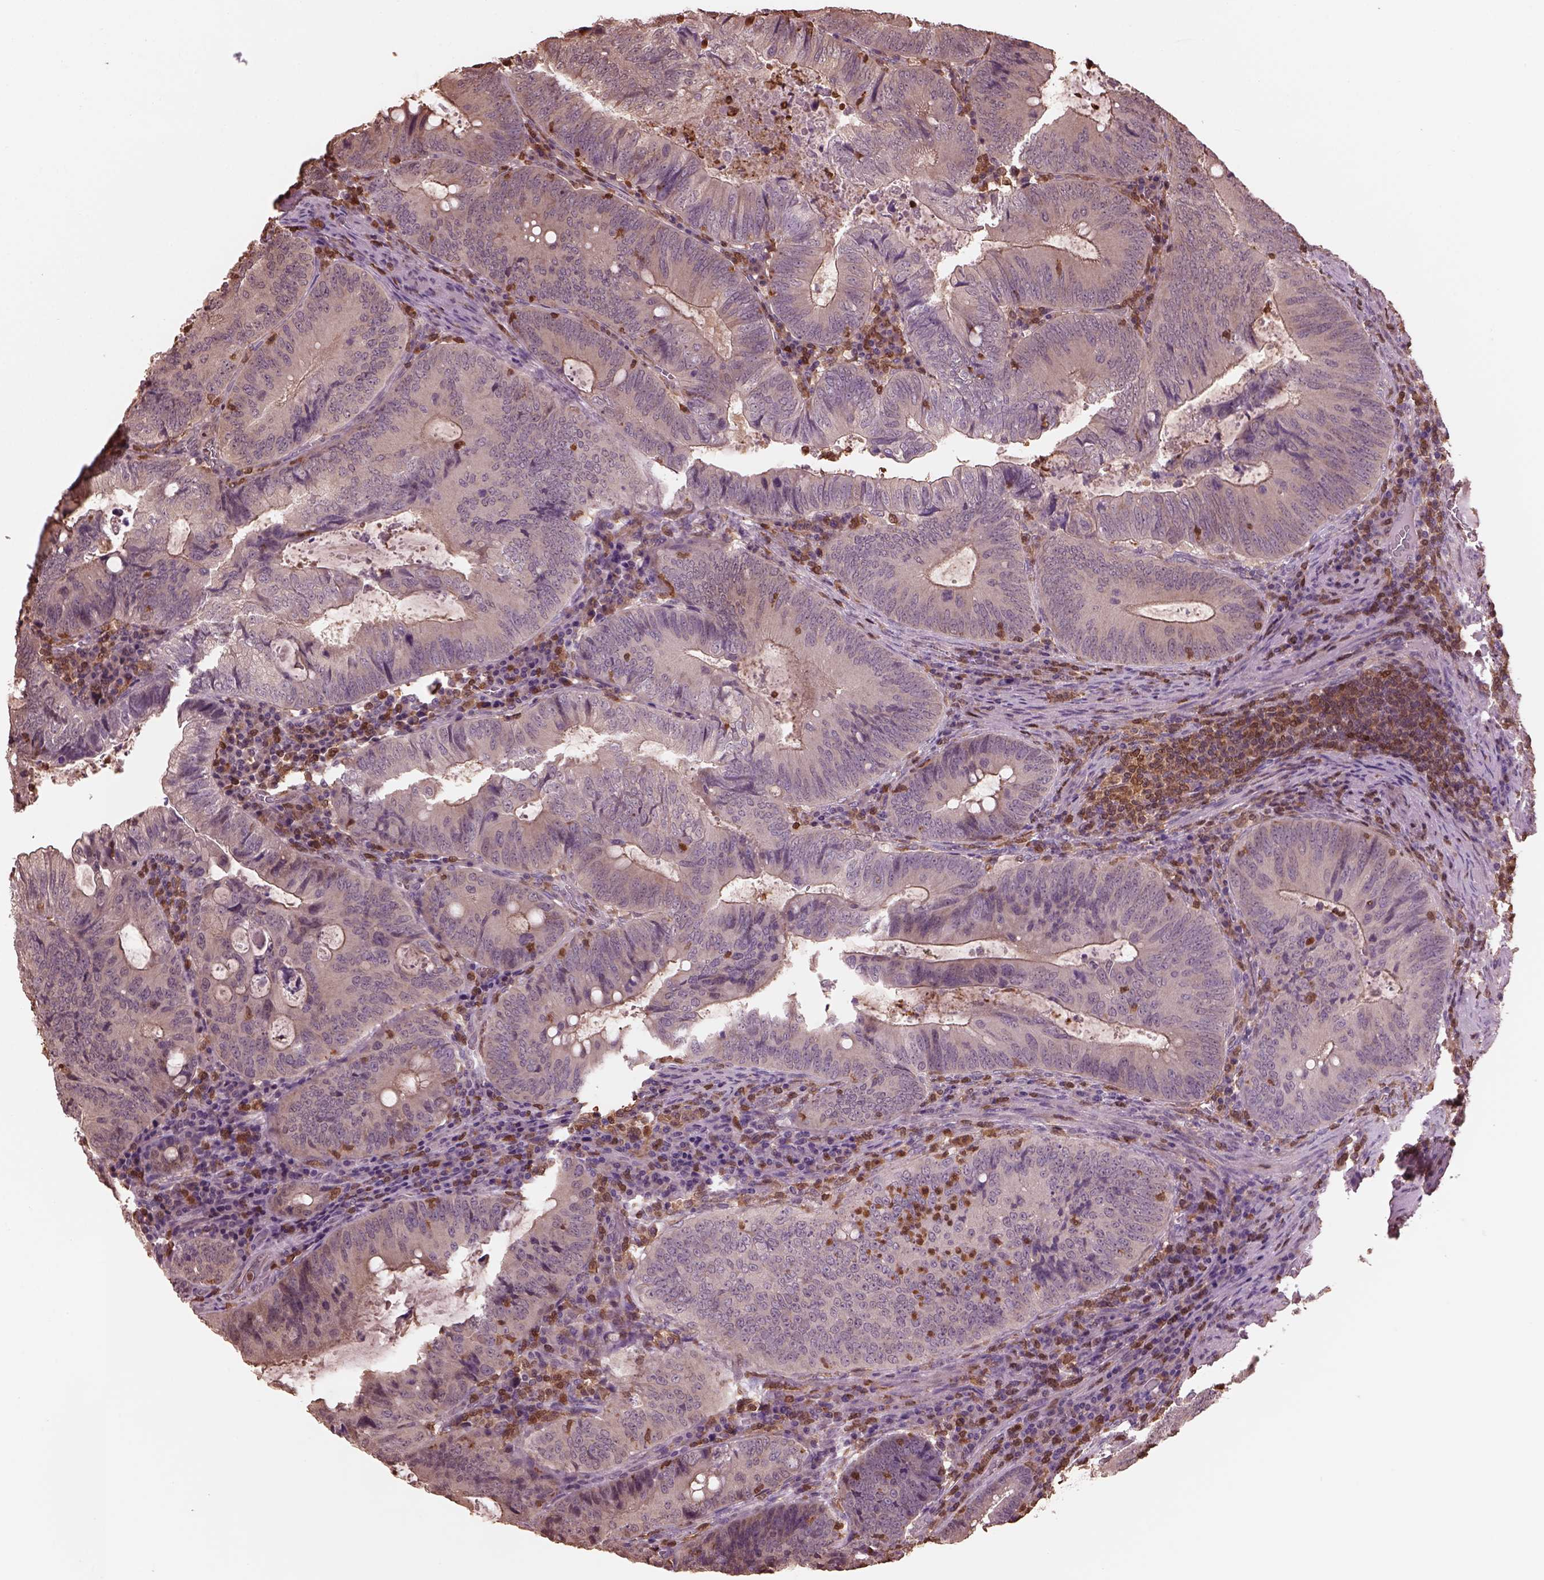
{"staining": {"intensity": "weak", "quantity": ">75%", "location": "cytoplasmic/membranous"}, "tissue": "colorectal cancer", "cell_type": "Tumor cells", "image_type": "cancer", "snomed": [{"axis": "morphology", "description": "Adenocarcinoma, NOS"}, {"axis": "topography", "description": "Colon"}], "caption": "Tumor cells reveal low levels of weak cytoplasmic/membranous expression in approximately >75% of cells in human colorectal cancer.", "gene": "IL31RA", "patient": {"sex": "male", "age": 67}}